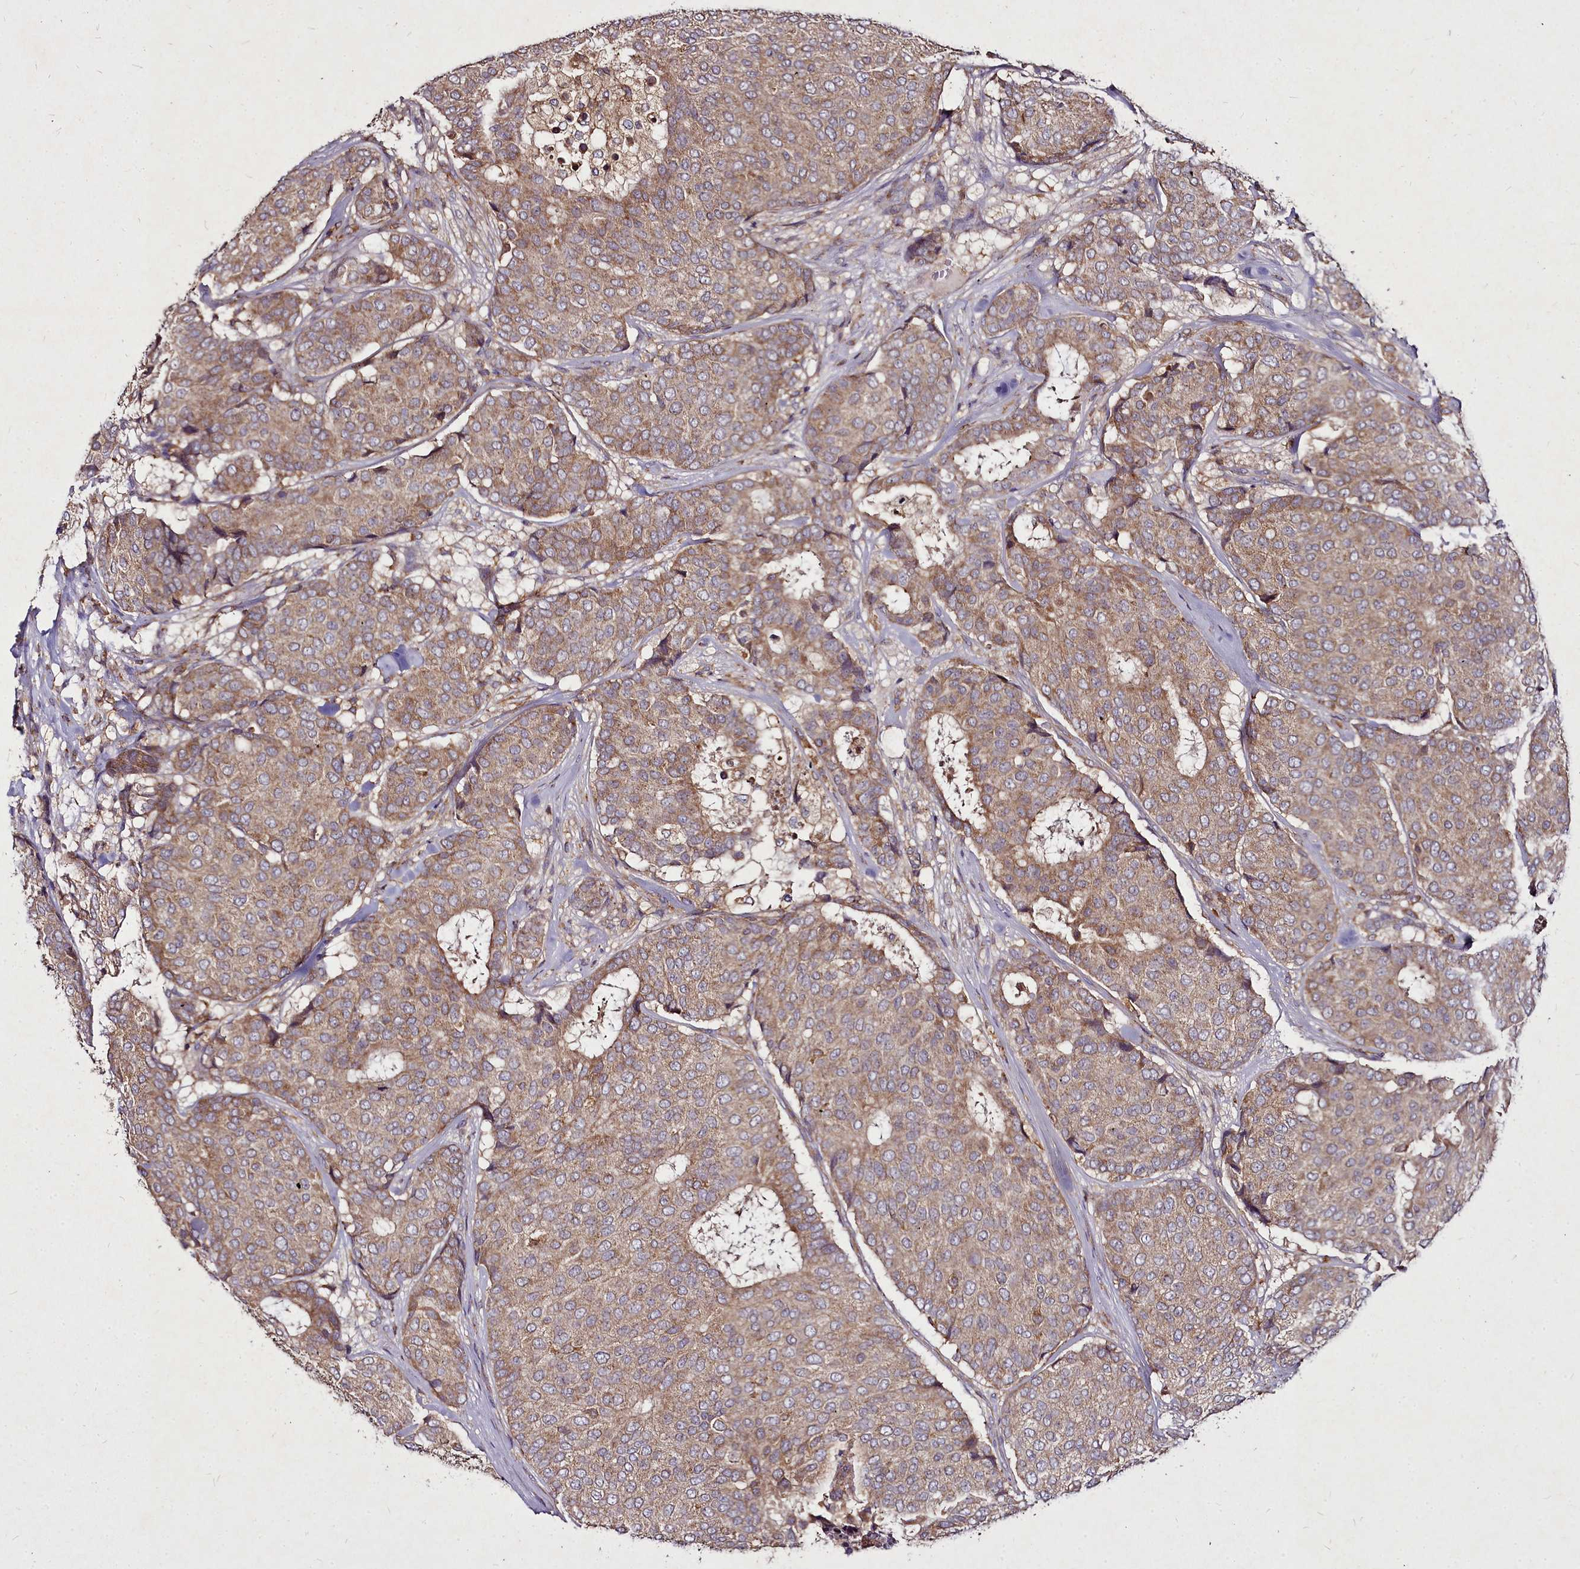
{"staining": {"intensity": "moderate", "quantity": ">75%", "location": "cytoplasmic/membranous"}, "tissue": "breast cancer", "cell_type": "Tumor cells", "image_type": "cancer", "snomed": [{"axis": "morphology", "description": "Duct carcinoma"}, {"axis": "topography", "description": "Breast"}], "caption": "Immunohistochemical staining of breast cancer exhibits medium levels of moderate cytoplasmic/membranous positivity in approximately >75% of tumor cells.", "gene": "NCKAP1L", "patient": {"sex": "female", "age": 75}}